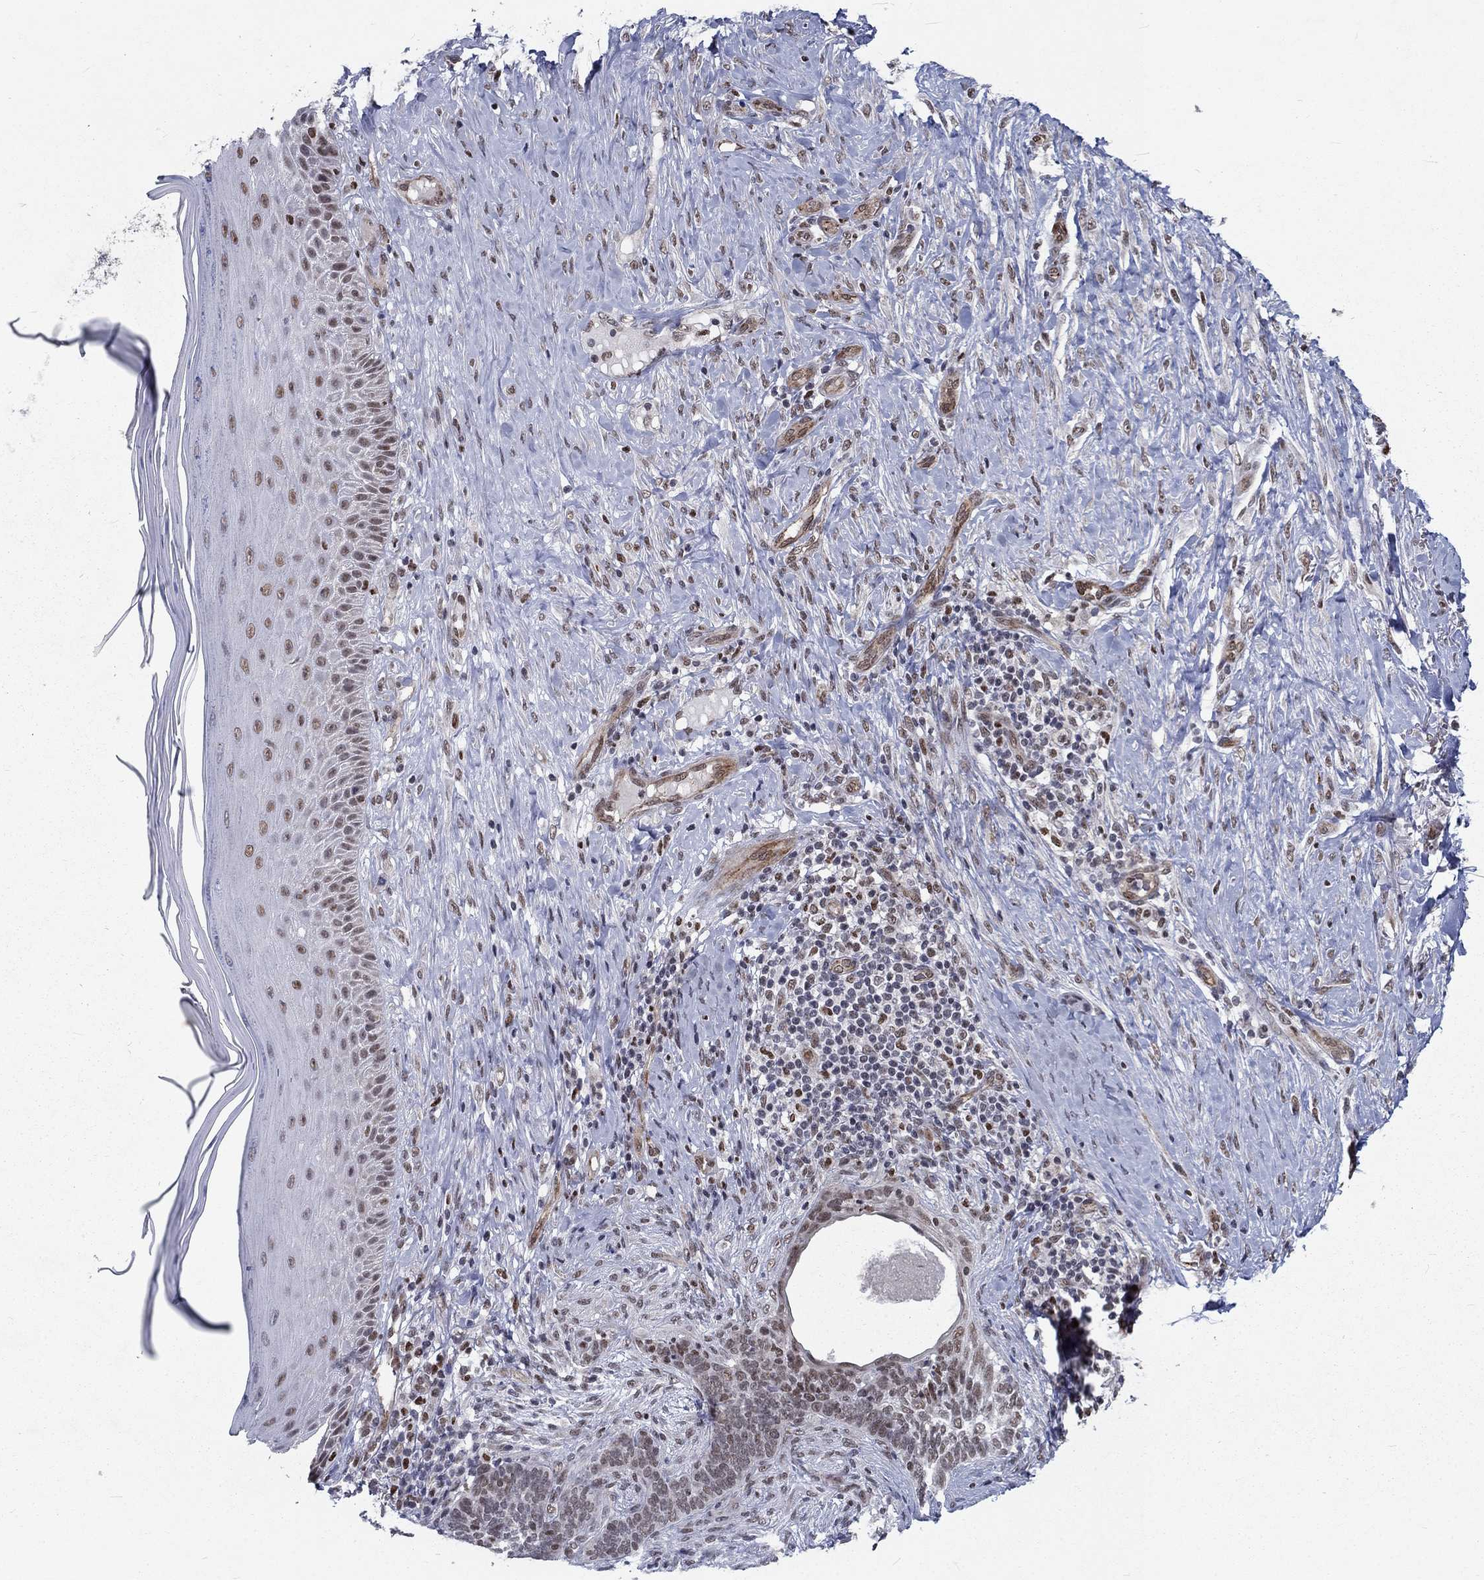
{"staining": {"intensity": "weak", "quantity": "25%-75%", "location": "nuclear"}, "tissue": "skin cancer", "cell_type": "Tumor cells", "image_type": "cancer", "snomed": [{"axis": "morphology", "description": "Normal tissue, NOS"}, {"axis": "morphology", "description": "Basal cell carcinoma"}, {"axis": "topography", "description": "Skin"}], "caption": "Weak nuclear expression for a protein is present in about 25%-75% of tumor cells of skin basal cell carcinoma using immunohistochemistry (IHC).", "gene": "ZBED1", "patient": {"sex": "male", "age": 46}}